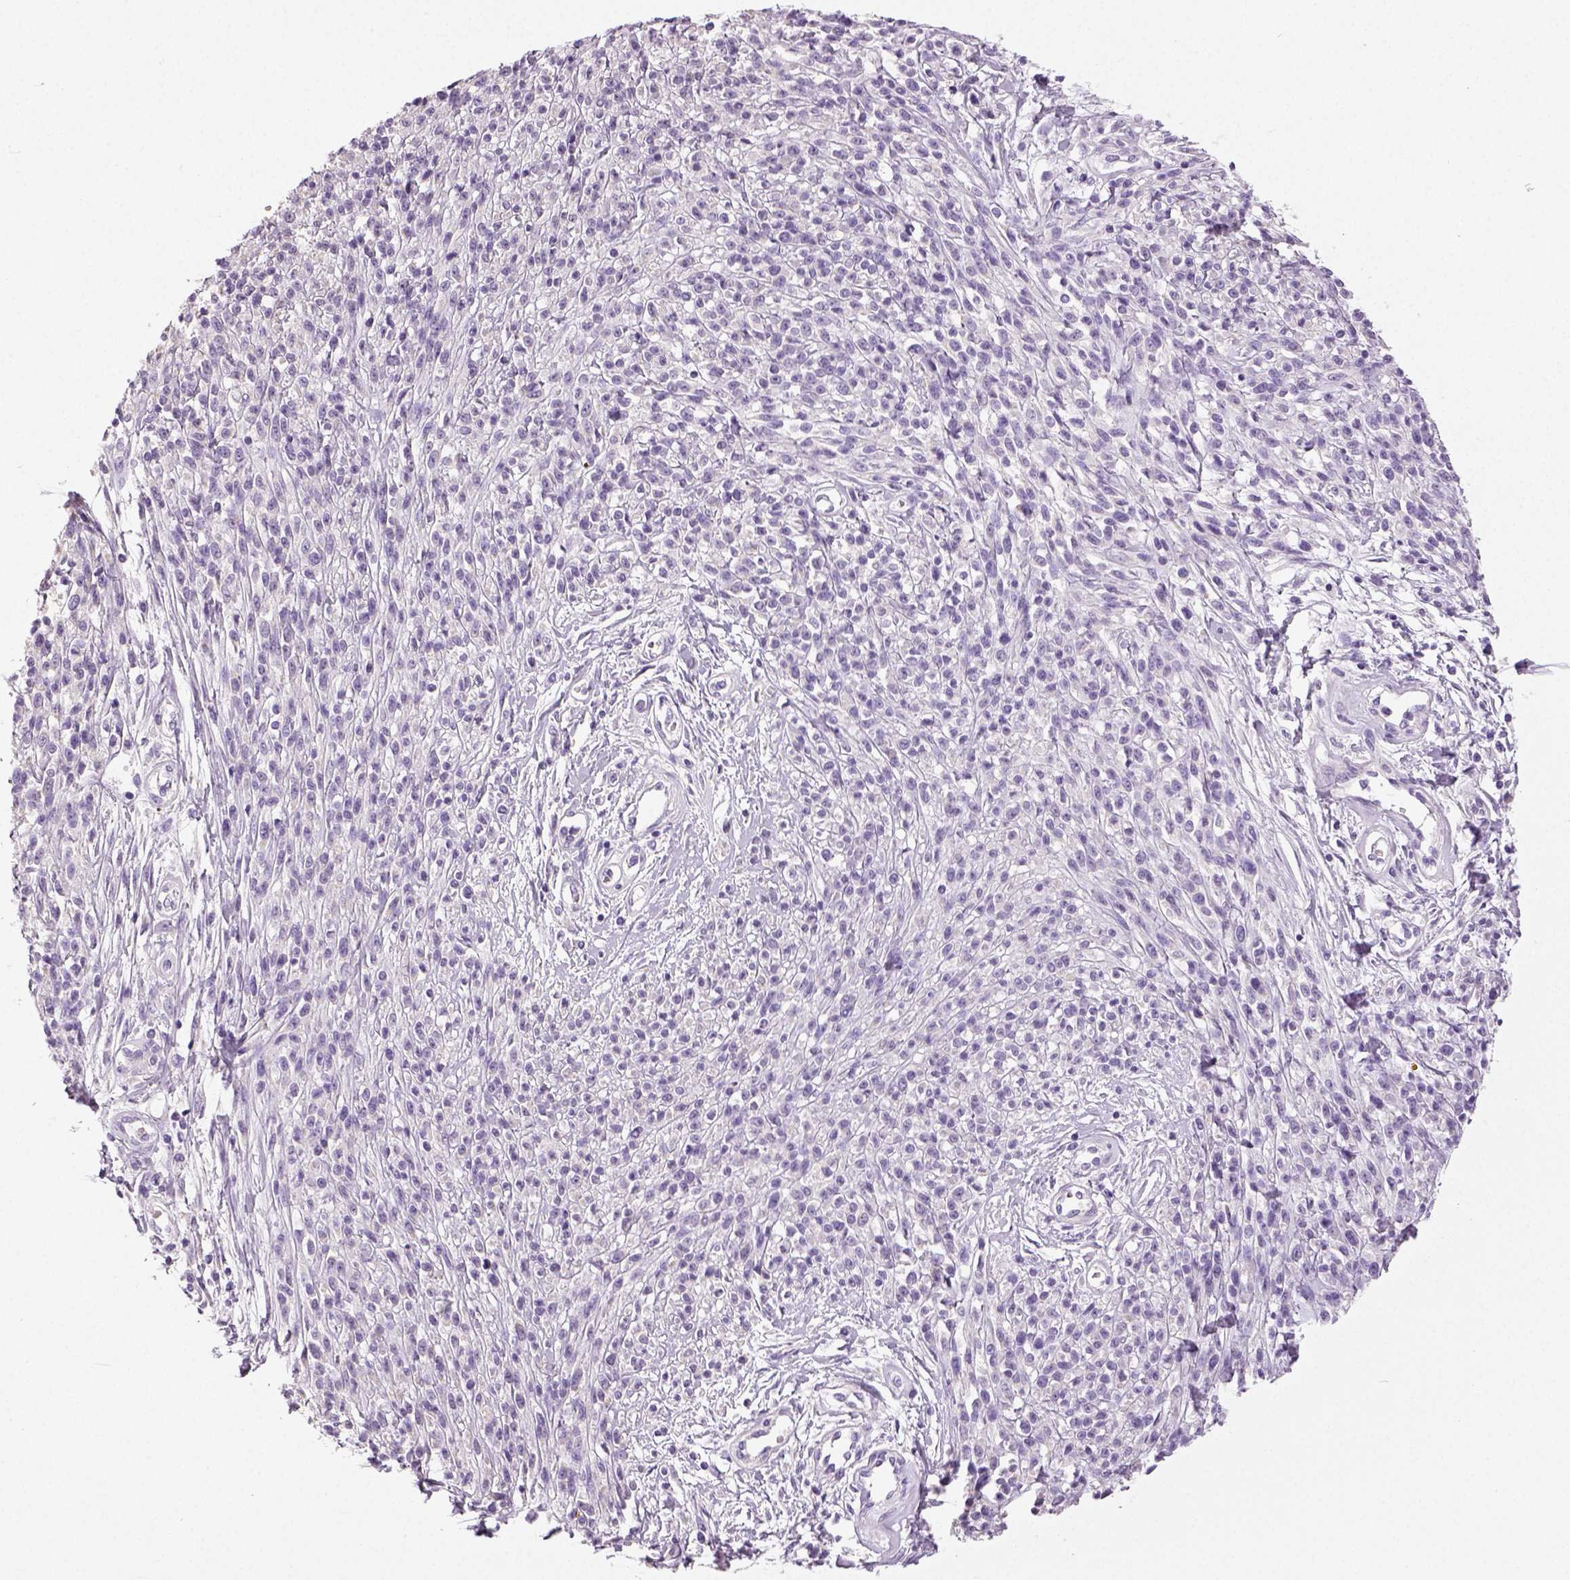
{"staining": {"intensity": "negative", "quantity": "none", "location": "none"}, "tissue": "melanoma", "cell_type": "Tumor cells", "image_type": "cancer", "snomed": [{"axis": "morphology", "description": "Malignant melanoma, NOS"}, {"axis": "topography", "description": "Skin"}, {"axis": "topography", "description": "Skin of trunk"}], "caption": "Melanoma stained for a protein using IHC shows no staining tumor cells.", "gene": "NECAB2", "patient": {"sex": "male", "age": 74}}